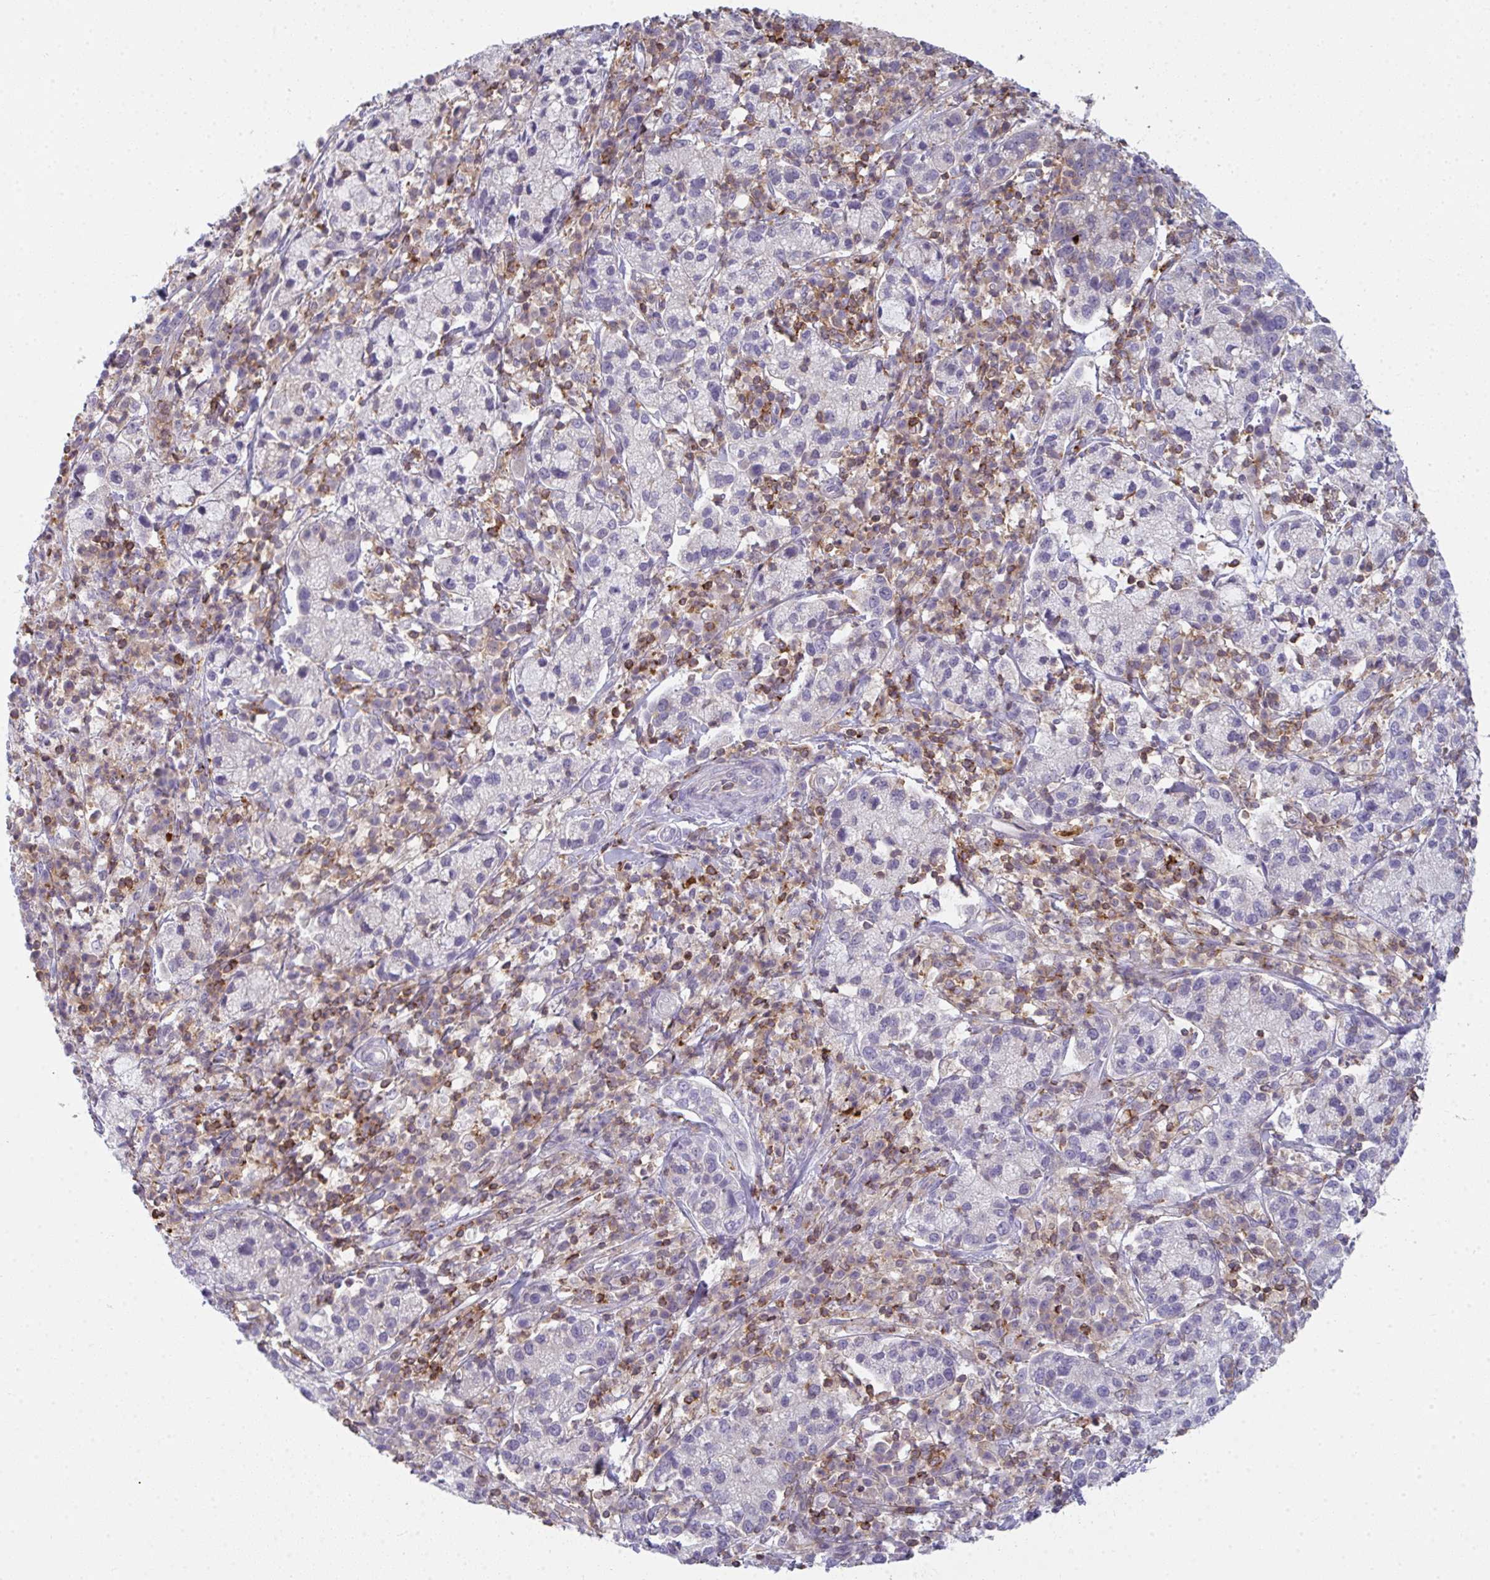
{"staining": {"intensity": "negative", "quantity": "none", "location": "none"}, "tissue": "cervical cancer", "cell_type": "Tumor cells", "image_type": "cancer", "snomed": [{"axis": "morphology", "description": "Normal tissue, NOS"}, {"axis": "morphology", "description": "Adenocarcinoma, NOS"}, {"axis": "topography", "description": "Cervix"}], "caption": "Adenocarcinoma (cervical) was stained to show a protein in brown. There is no significant positivity in tumor cells.", "gene": "CD80", "patient": {"sex": "female", "age": 44}}